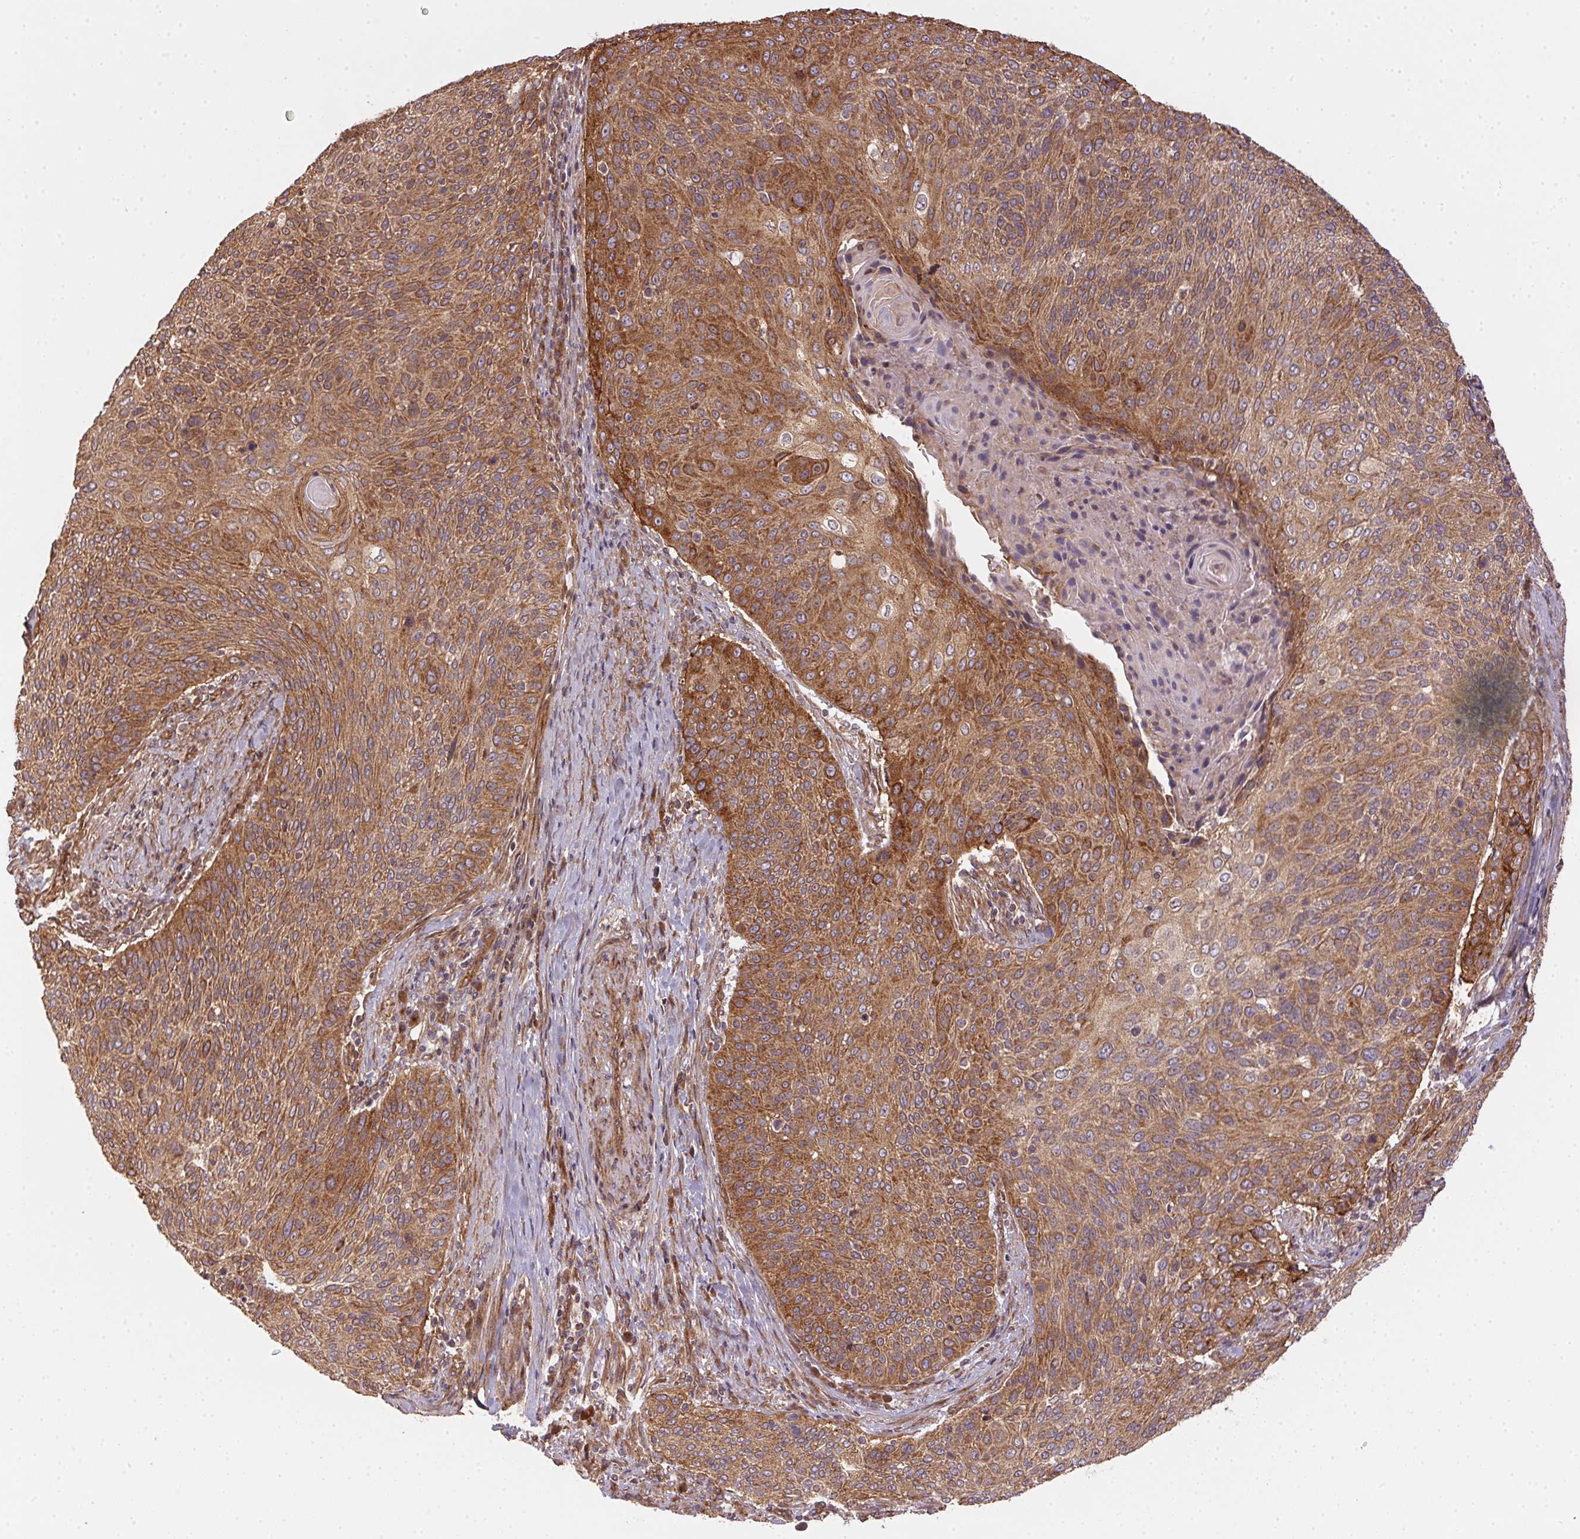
{"staining": {"intensity": "moderate", "quantity": ">75%", "location": "cytoplasmic/membranous"}, "tissue": "cervical cancer", "cell_type": "Tumor cells", "image_type": "cancer", "snomed": [{"axis": "morphology", "description": "Squamous cell carcinoma, NOS"}, {"axis": "topography", "description": "Cervix"}], "caption": "Moderate cytoplasmic/membranous staining is appreciated in about >75% of tumor cells in squamous cell carcinoma (cervical). (DAB IHC with brightfield microscopy, high magnification).", "gene": "USE1", "patient": {"sex": "female", "age": 31}}